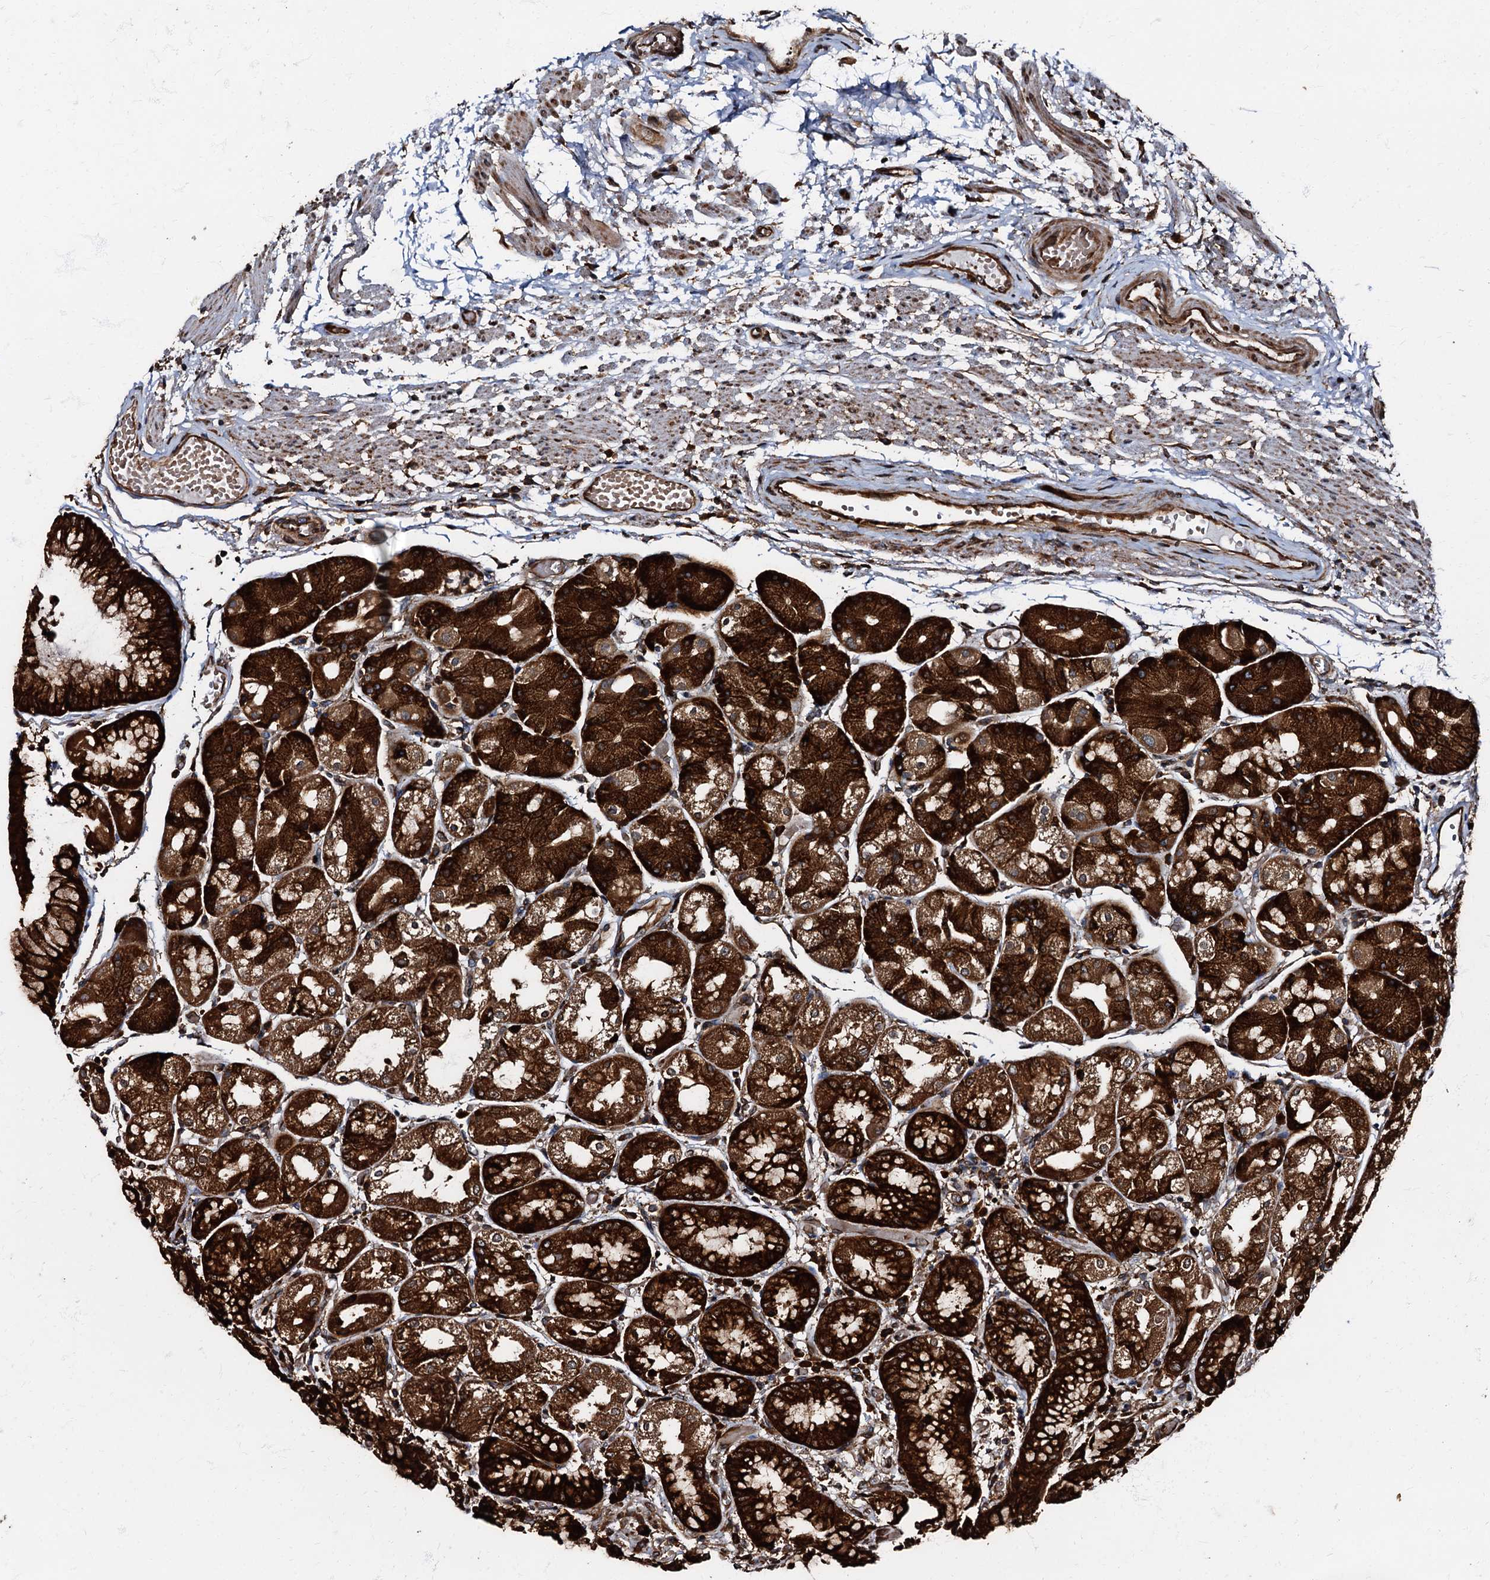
{"staining": {"intensity": "strong", "quantity": ">75%", "location": "cytoplasmic/membranous"}, "tissue": "stomach", "cell_type": "Glandular cells", "image_type": "normal", "snomed": [{"axis": "morphology", "description": "Normal tissue, NOS"}, {"axis": "topography", "description": "Stomach, upper"}], "caption": "This photomicrograph displays immunohistochemistry staining of normal human stomach, with high strong cytoplasmic/membranous expression in about >75% of glandular cells.", "gene": "ATP2C1", "patient": {"sex": "male", "age": 72}}